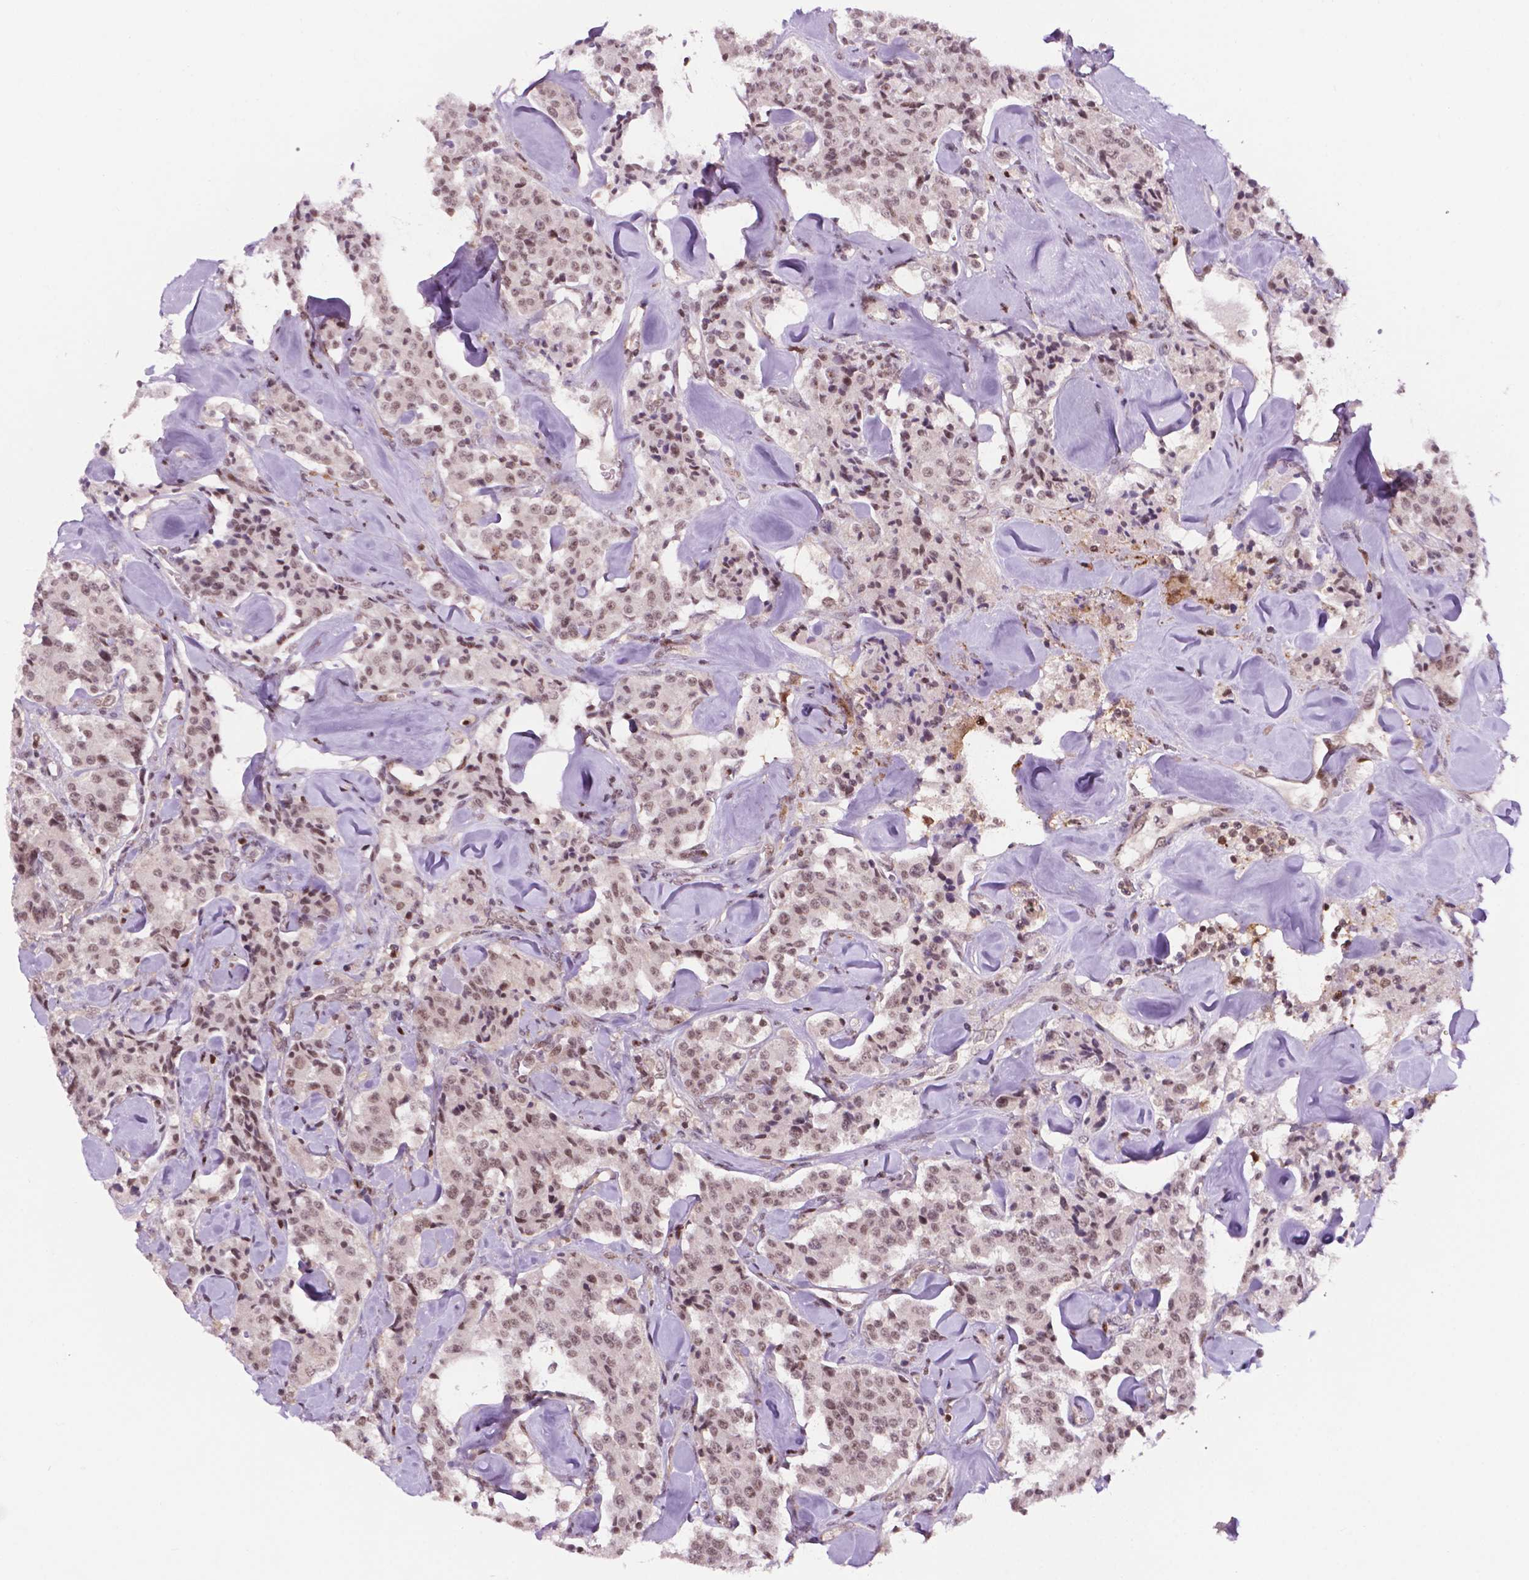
{"staining": {"intensity": "weak", "quantity": ">75%", "location": "nuclear"}, "tissue": "carcinoid", "cell_type": "Tumor cells", "image_type": "cancer", "snomed": [{"axis": "morphology", "description": "Carcinoid, malignant, NOS"}, {"axis": "topography", "description": "Pancreas"}], "caption": "Immunohistochemistry staining of malignant carcinoid, which reveals low levels of weak nuclear expression in approximately >75% of tumor cells indicating weak nuclear protein positivity. The staining was performed using DAB (3,3'-diaminobenzidine) (brown) for protein detection and nuclei were counterstained in hematoxylin (blue).", "gene": "PER2", "patient": {"sex": "male", "age": 41}}